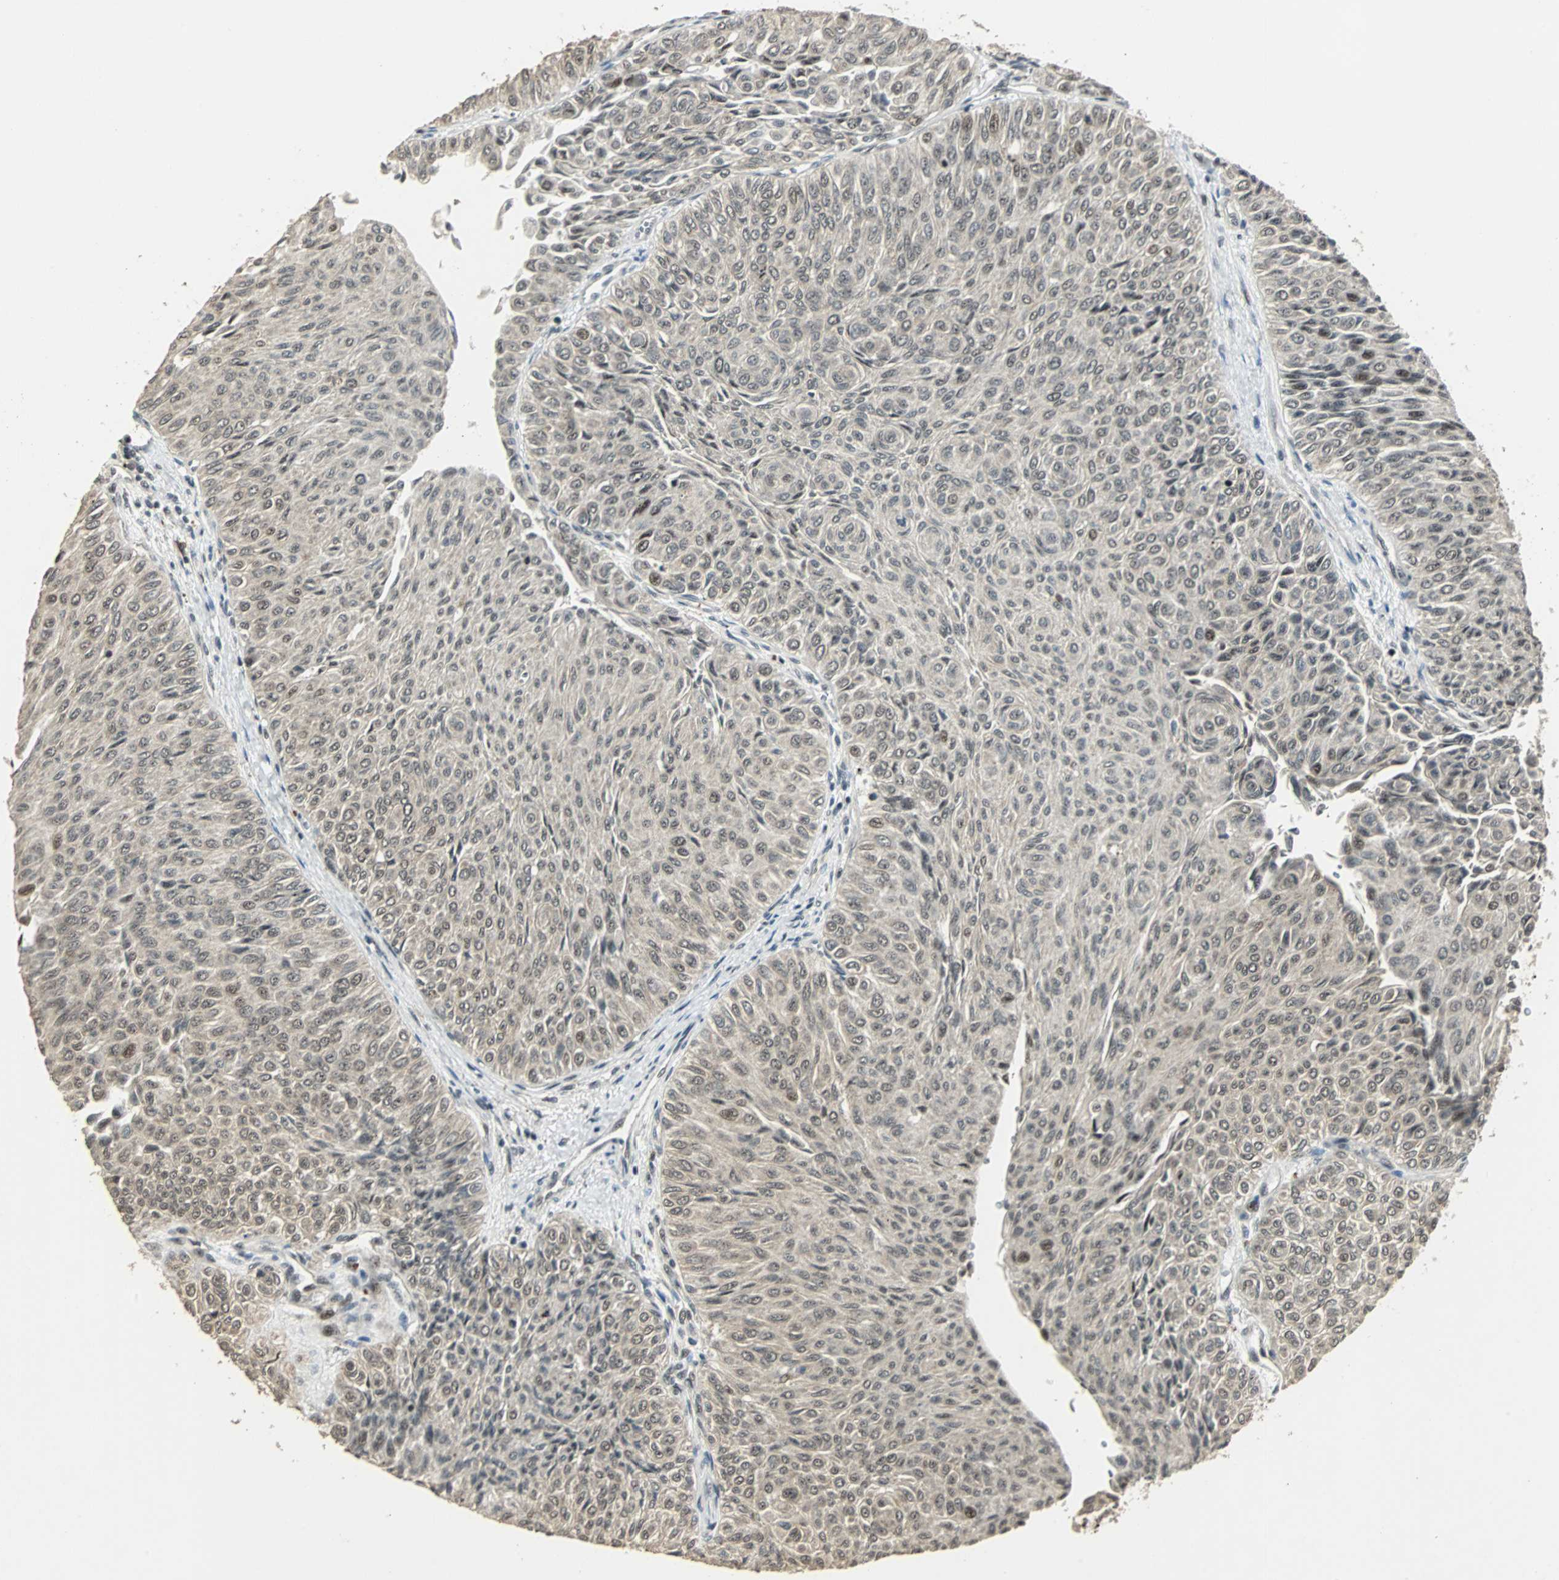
{"staining": {"intensity": "moderate", "quantity": "25%-75%", "location": "nuclear"}, "tissue": "urothelial cancer", "cell_type": "Tumor cells", "image_type": "cancer", "snomed": [{"axis": "morphology", "description": "Urothelial carcinoma, Low grade"}, {"axis": "topography", "description": "Urinary bladder"}], "caption": "Tumor cells demonstrate moderate nuclear staining in approximately 25%-75% of cells in urothelial cancer. (Brightfield microscopy of DAB IHC at high magnification).", "gene": "MED4", "patient": {"sex": "male", "age": 78}}